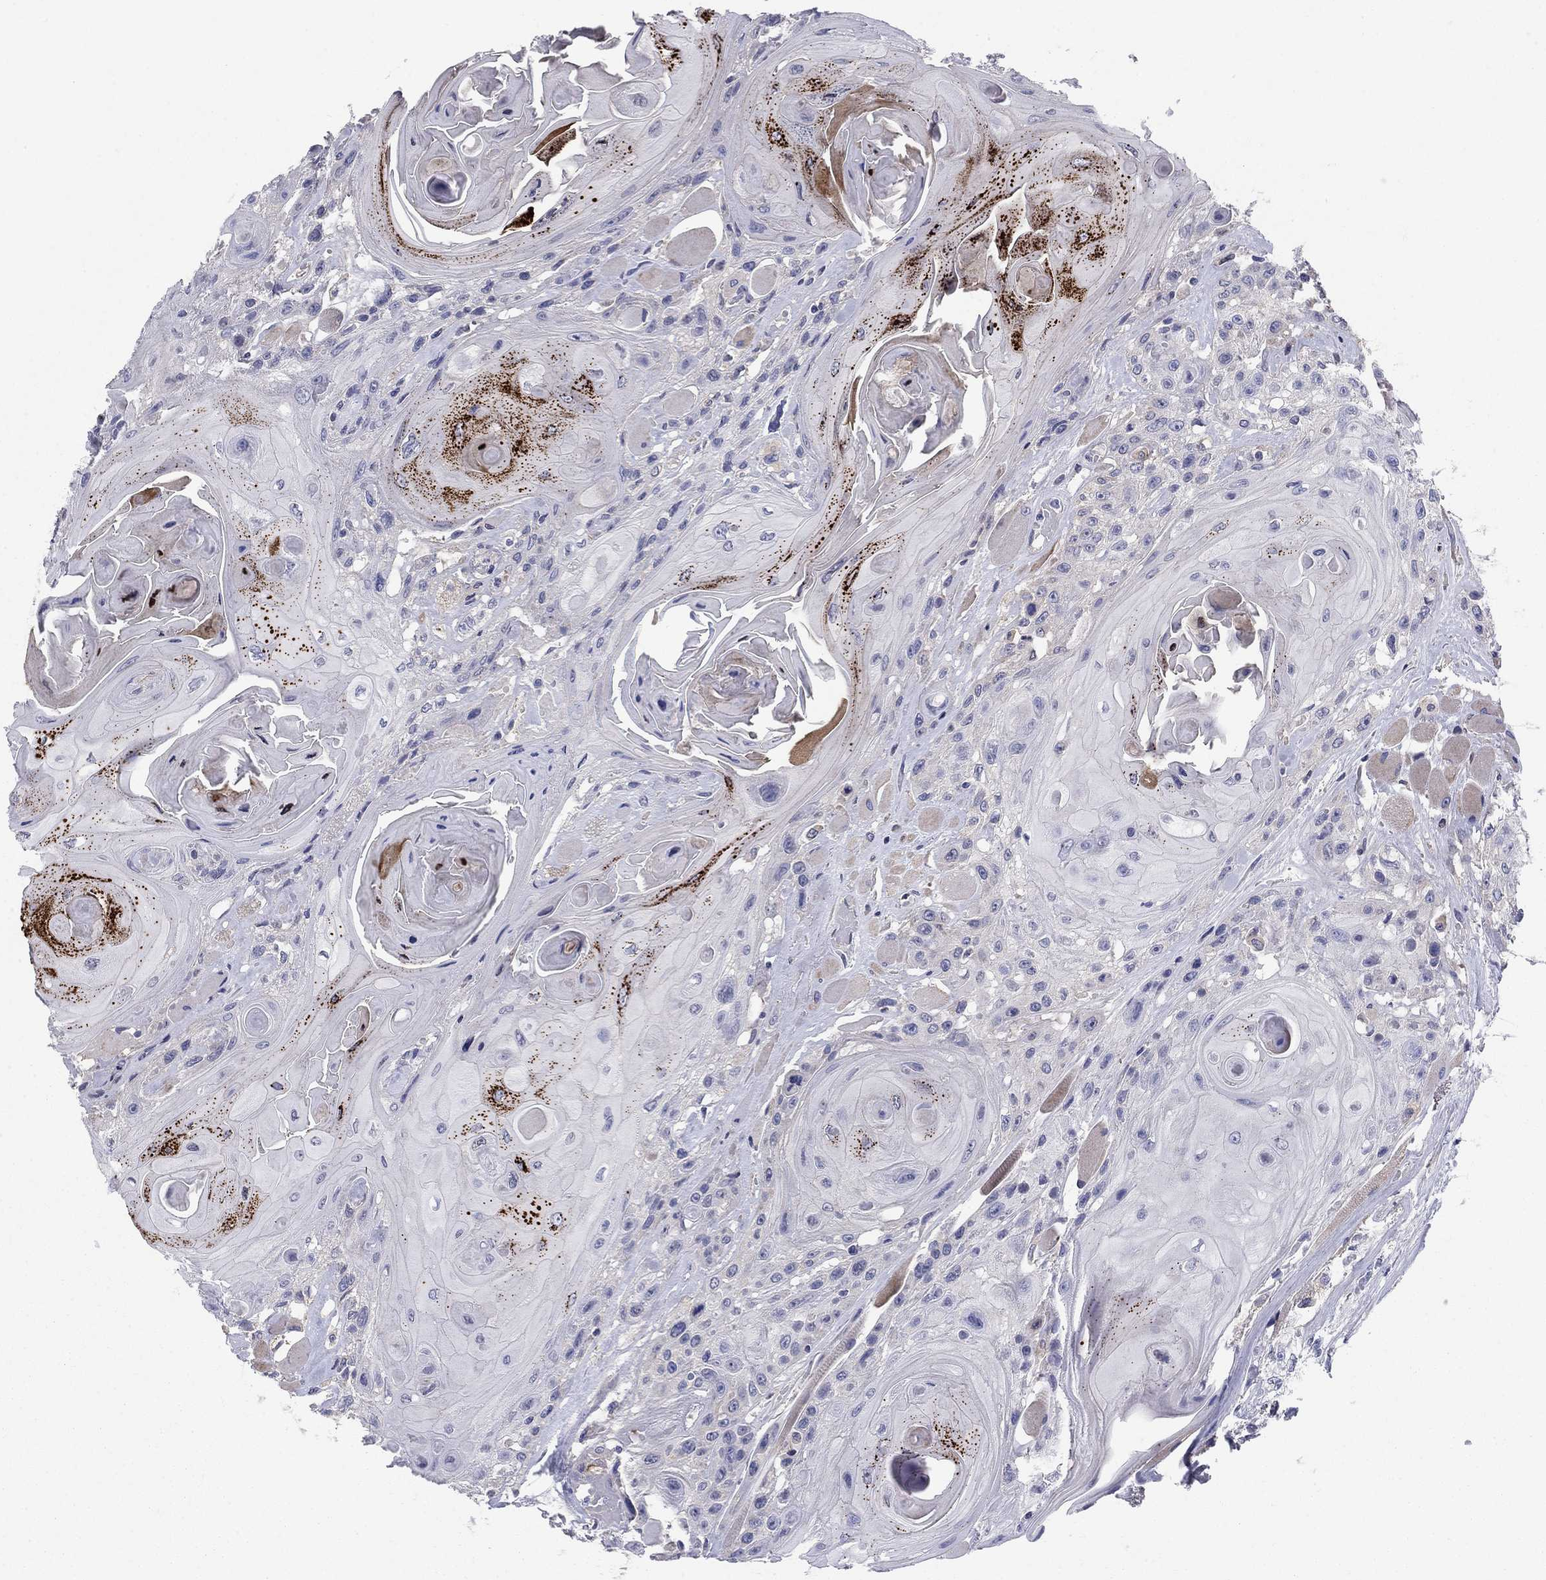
{"staining": {"intensity": "negative", "quantity": "none", "location": "none"}, "tissue": "head and neck cancer", "cell_type": "Tumor cells", "image_type": "cancer", "snomed": [{"axis": "morphology", "description": "Squamous cell carcinoma, NOS"}, {"axis": "topography", "description": "Head-Neck"}], "caption": "Human head and neck squamous cell carcinoma stained for a protein using IHC demonstrates no expression in tumor cells.", "gene": "EMP2", "patient": {"sex": "female", "age": 59}}